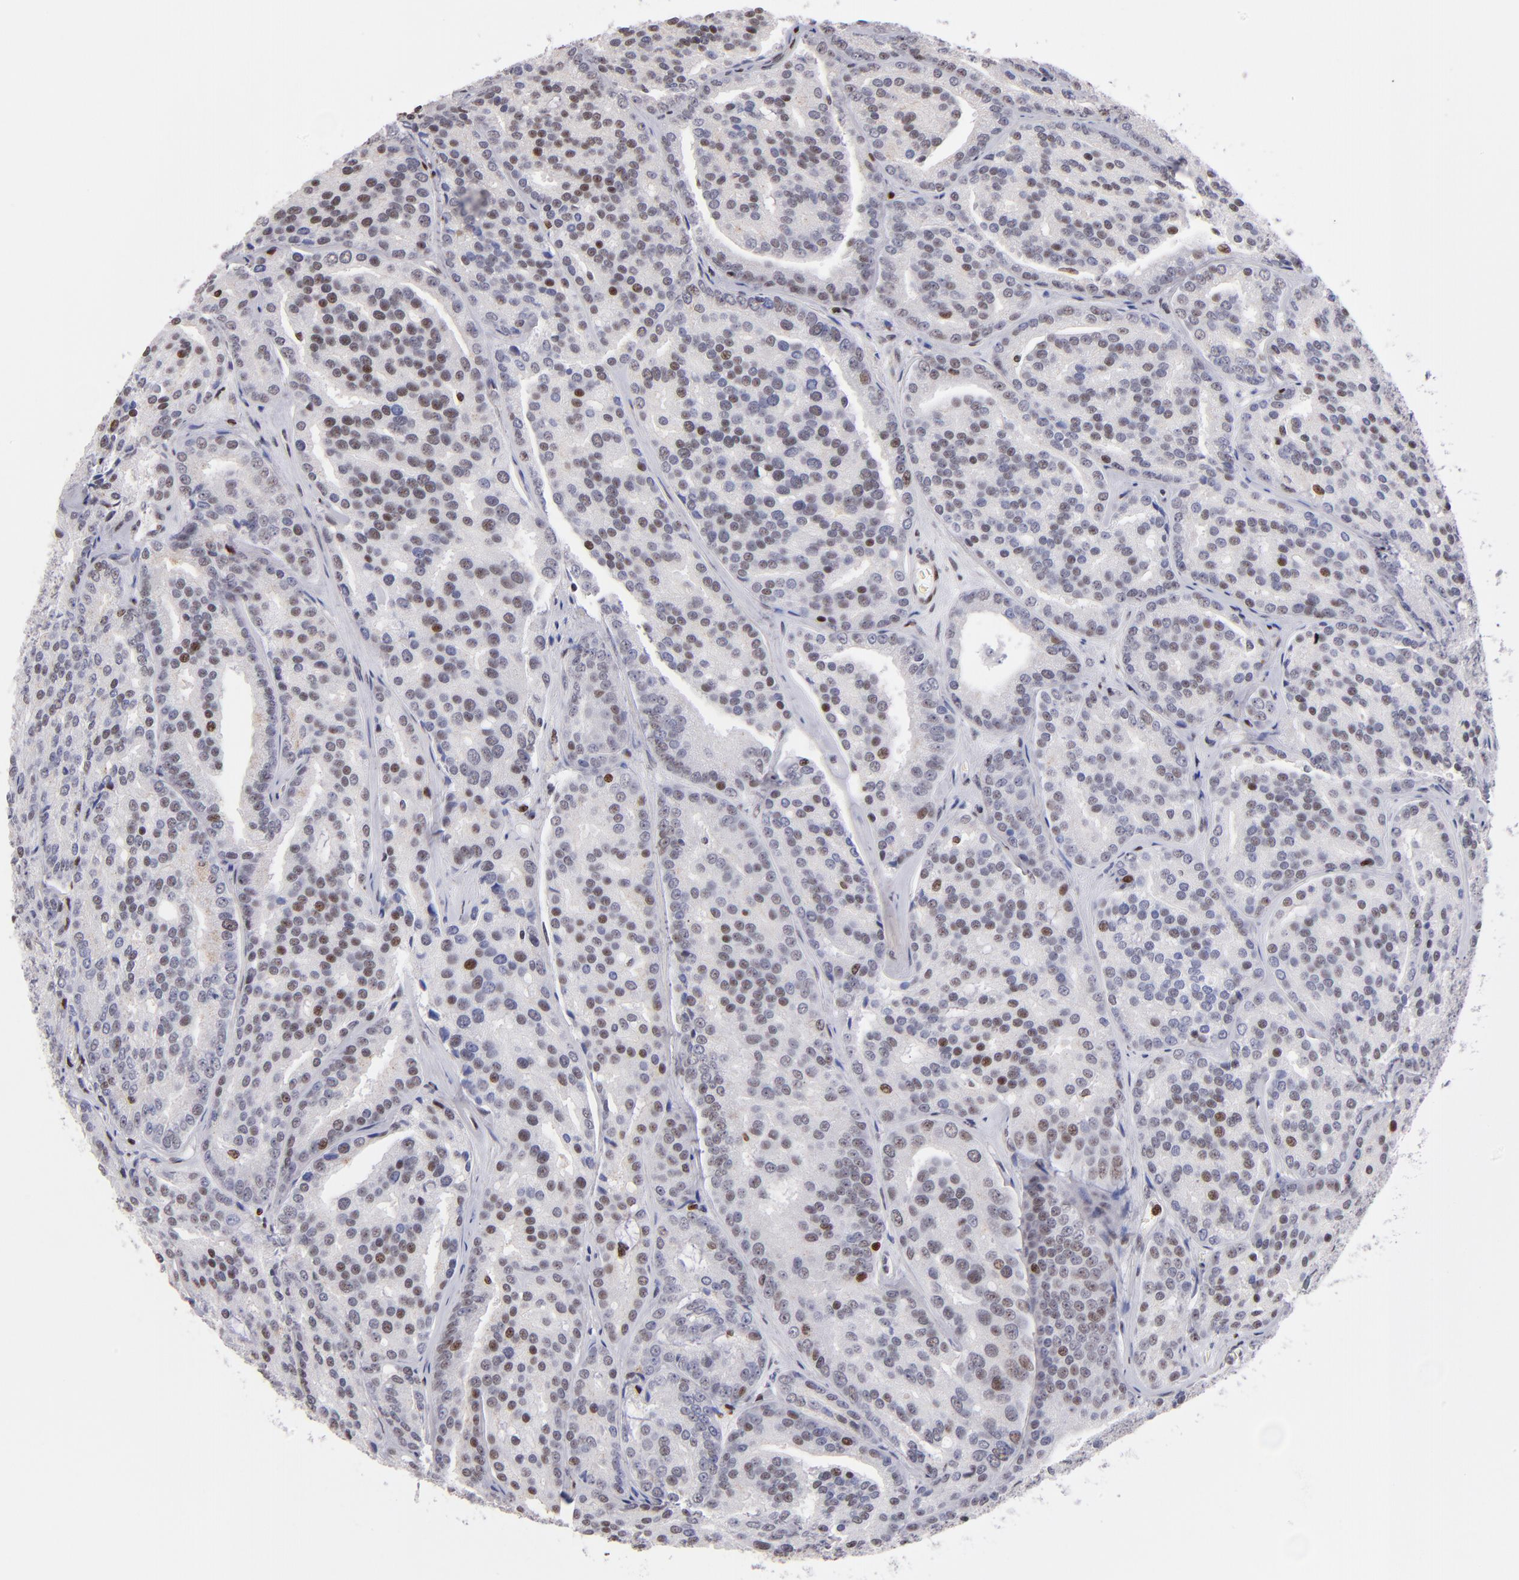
{"staining": {"intensity": "weak", "quantity": "<25%", "location": "nuclear"}, "tissue": "prostate cancer", "cell_type": "Tumor cells", "image_type": "cancer", "snomed": [{"axis": "morphology", "description": "Adenocarcinoma, High grade"}, {"axis": "topography", "description": "Prostate"}], "caption": "IHC histopathology image of neoplastic tissue: human prostate adenocarcinoma (high-grade) stained with DAB reveals no significant protein staining in tumor cells.", "gene": "POLA1", "patient": {"sex": "male", "age": 64}}